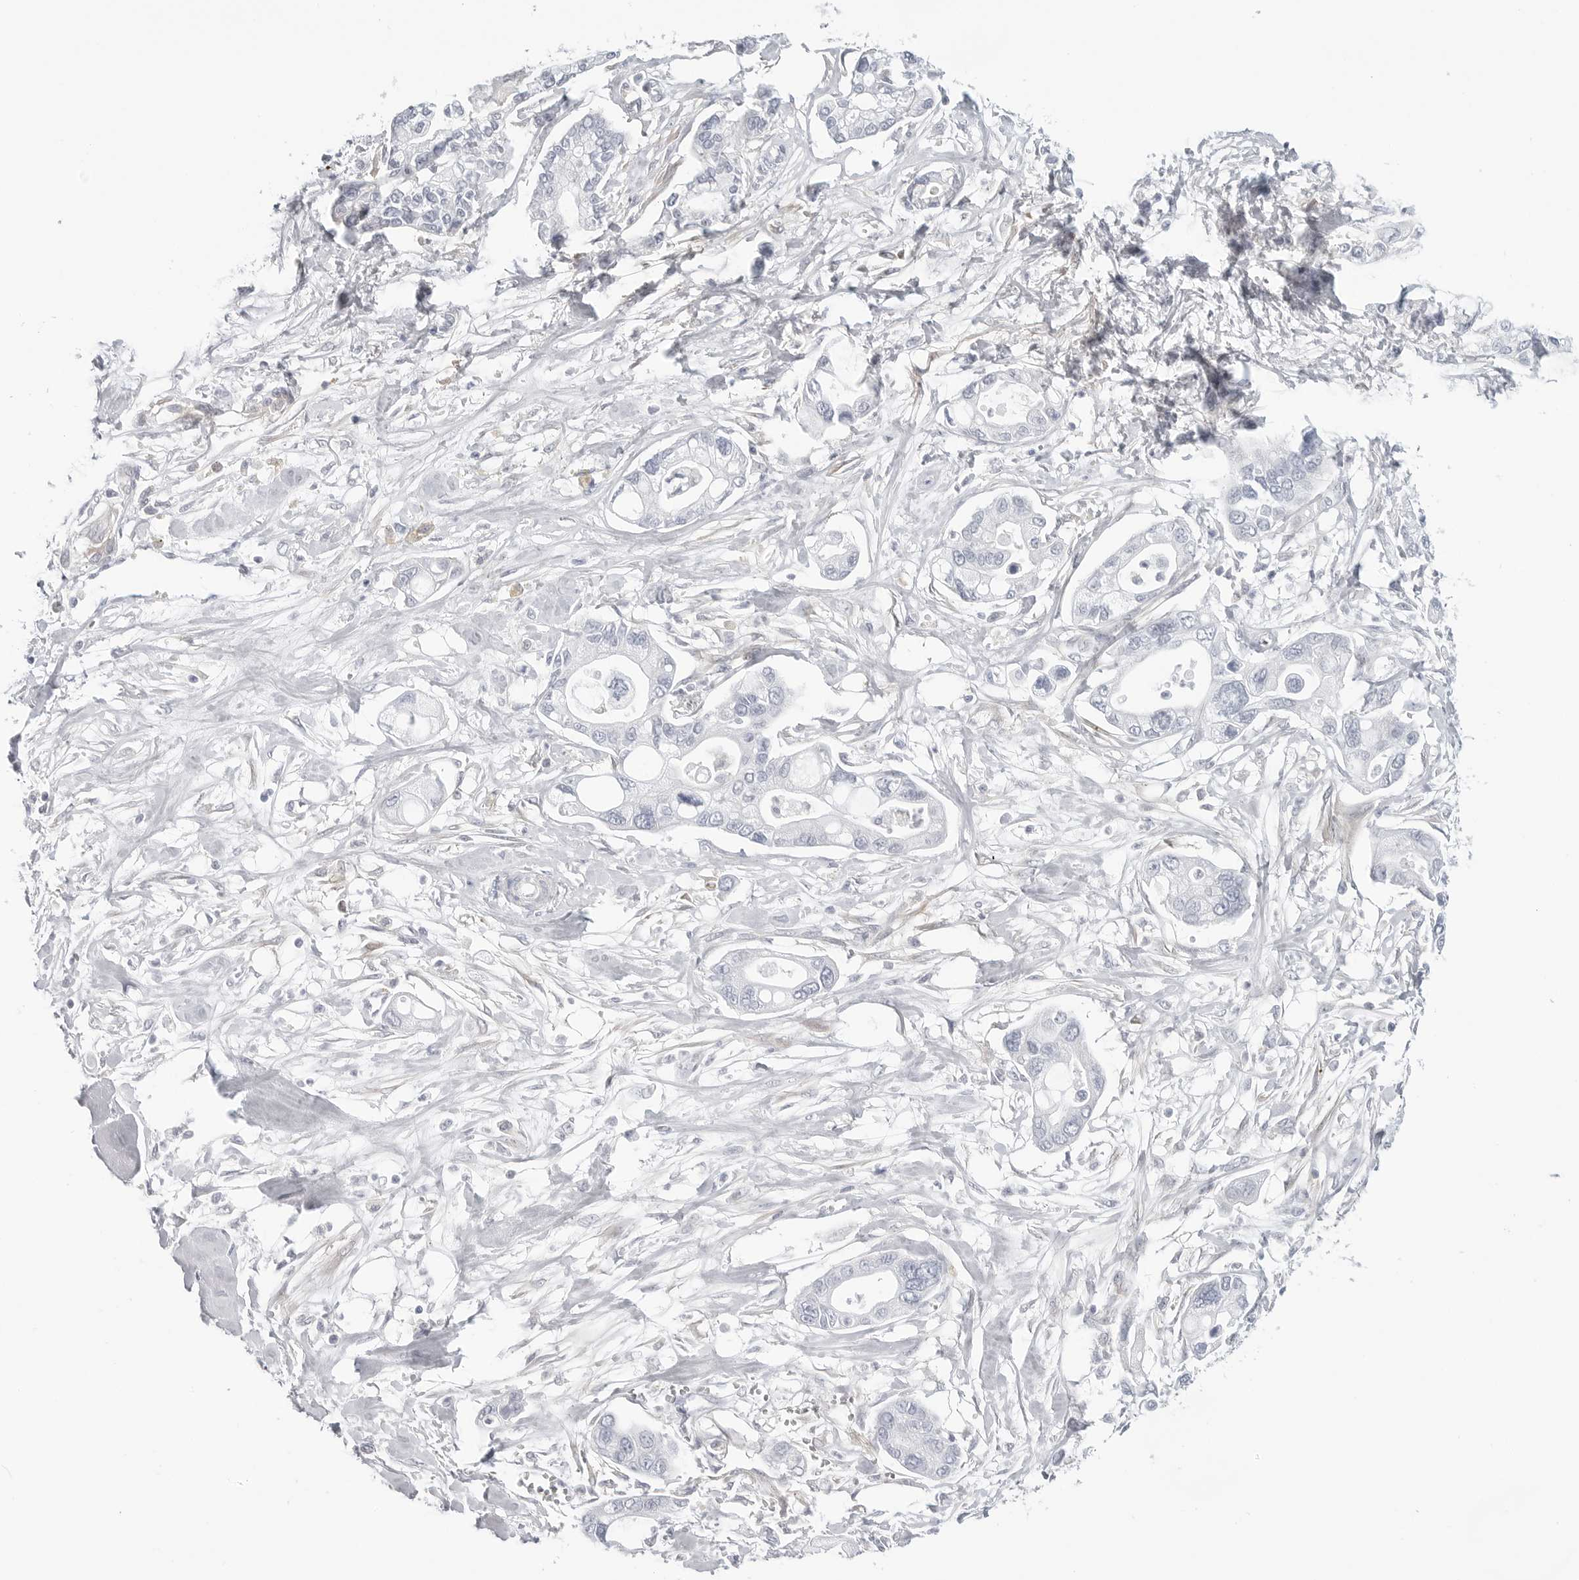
{"staining": {"intensity": "negative", "quantity": "none", "location": "none"}, "tissue": "pancreatic cancer", "cell_type": "Tumor cells", "image_type": "cancer", "snomed": [{"axis": "morphology", "description": "Adenocarcinoma, NOS"}, {"axis": "topography", "description": "Pancreas"}], "caption": "Immunohistochemical staining of human adenocarcinoma (pancreatic) reveals no significant positivity in tumor cells.", "gene": "STXBP3", "patient": {"sex": "male", "age": 68}}